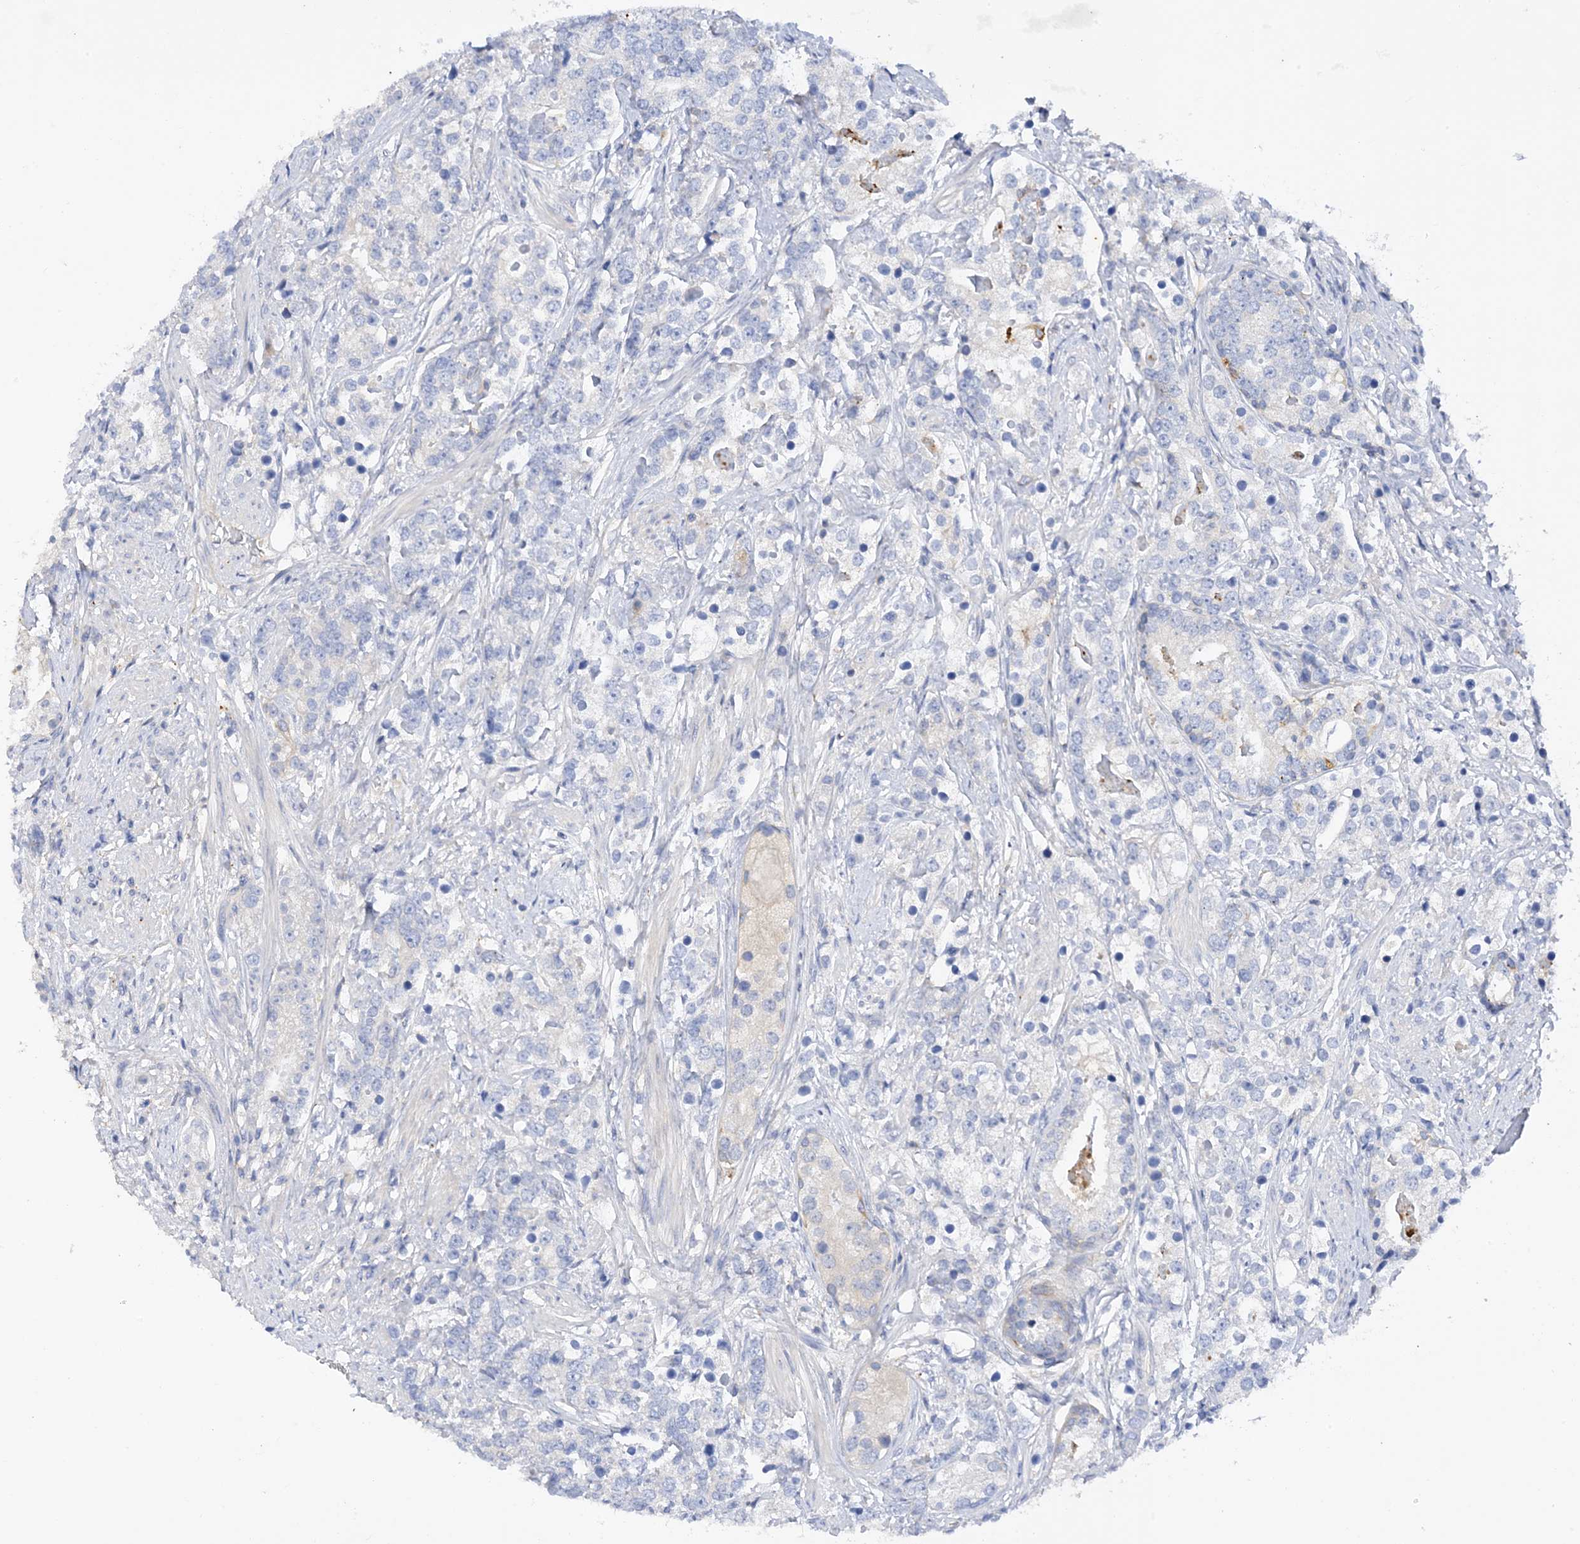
{"staining": {"intensity": "negative", "quantity": "none", "location": "none"}, "tissue": "prostate cancer", "cell_type": "Tumor cells", "image_type": "cancer", "snomed": [{"axis": "morphology", "description": "Adenocarcinoma, High grade"}, {"axis": "topography", "description": "Prostate"}], "caption": "Tumor cells show no significant protein positivity in prostate cancer.", "gene": "ARV1", "patient": {"sex": "male", "age": 69}}